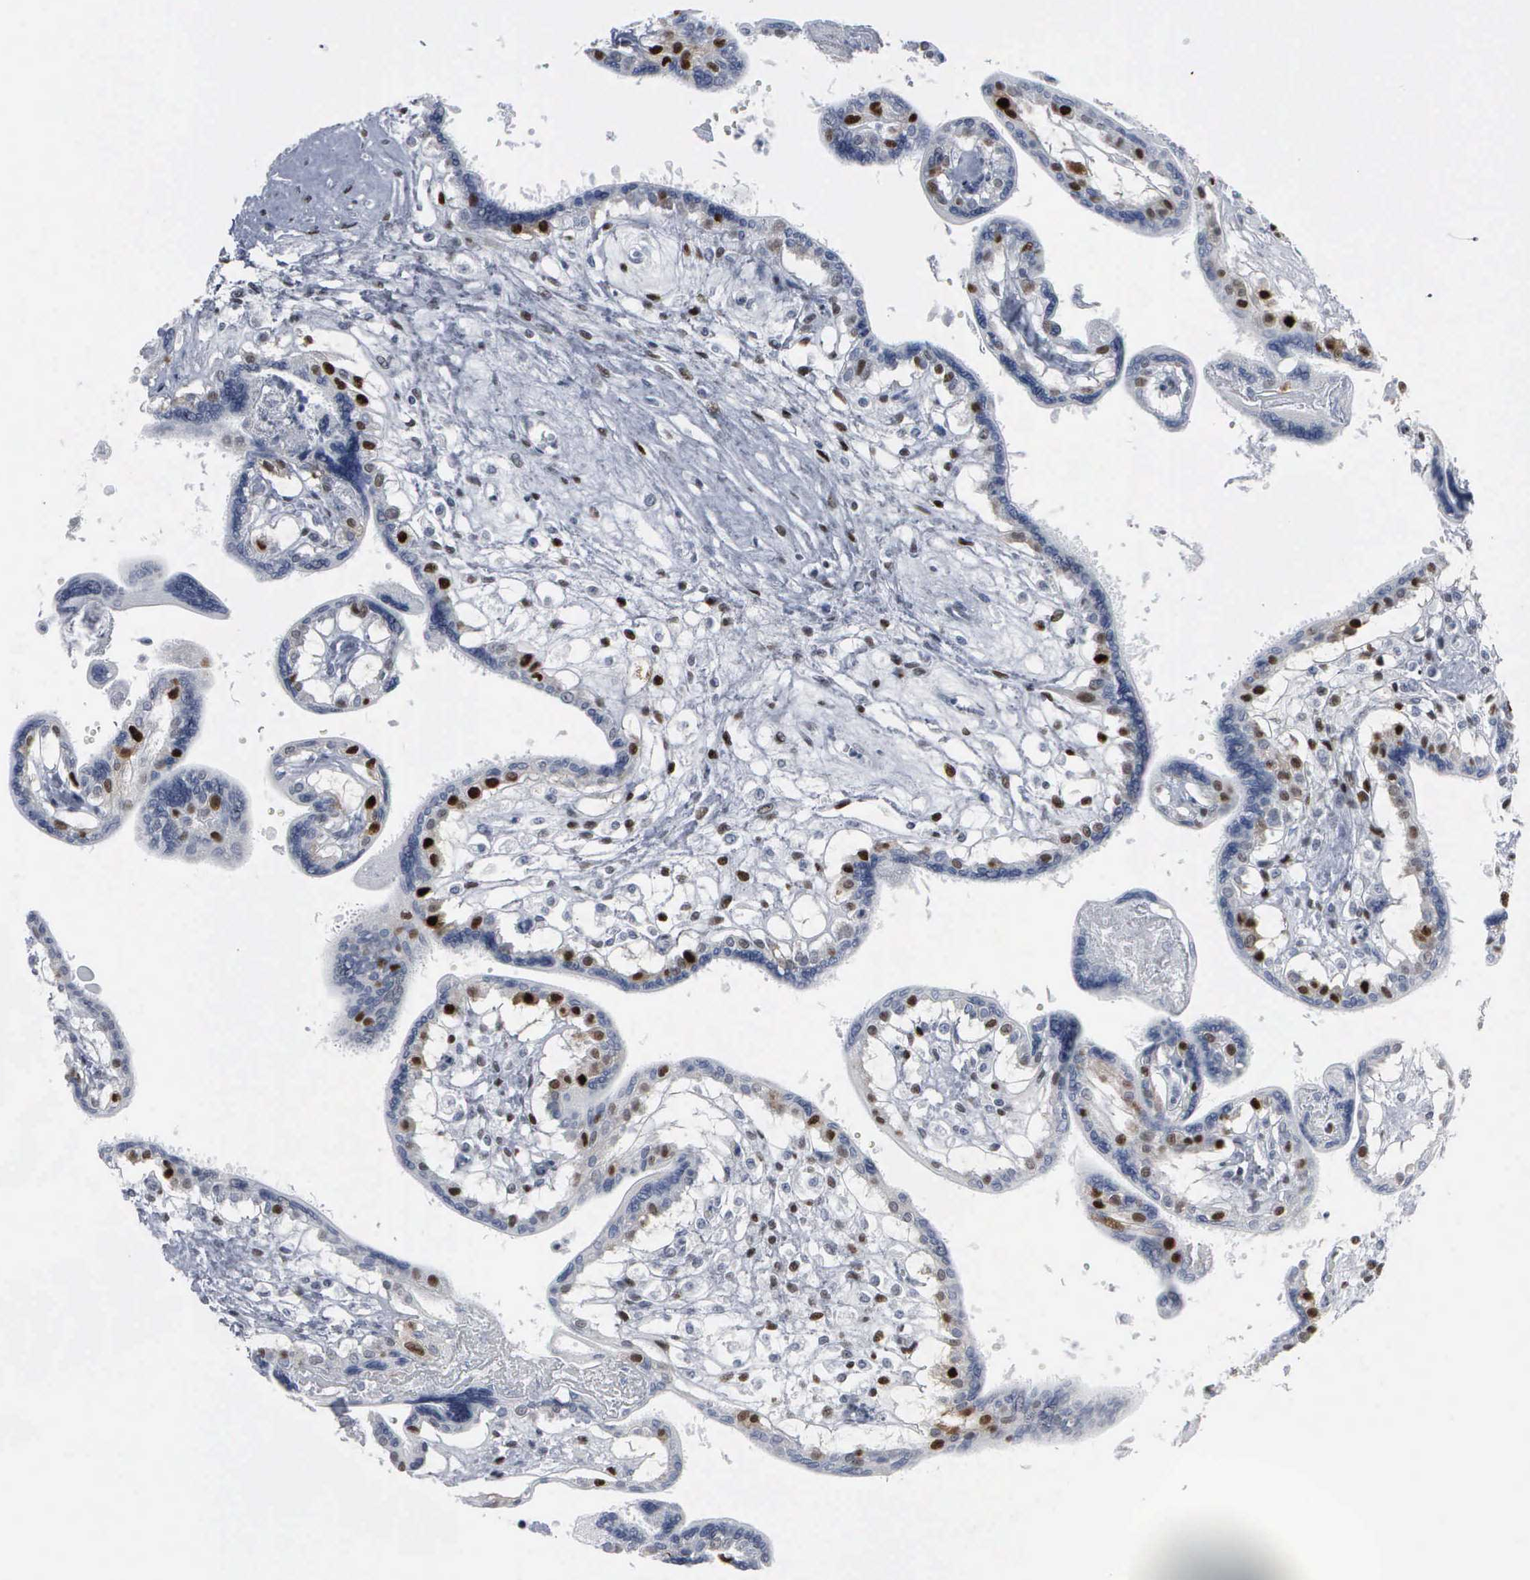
{"staining": {"intensity": "negative", "quantity": "none", "location": "none"}, "tissue": "placenta", "cell_type": "Decidual cells", "image_type": "normal", "snomed": [{"axis": "morphology", "description": "Normal tissue, NOS"}, {"axis": "topography", "description": "Placenta"}], "caption": "Benign placenta was stained to show a protein in brown. There is no significant staining in decidual cells. (Stains: DAB (3,3'-diaminobenzidine) immunohistochemistry (IHC) with hematoxylin counter stain, Microscopy: brightfield microscopy at high magnification).", "gene": "CCND3", "patient": {"sex": "female", "age": 31}}